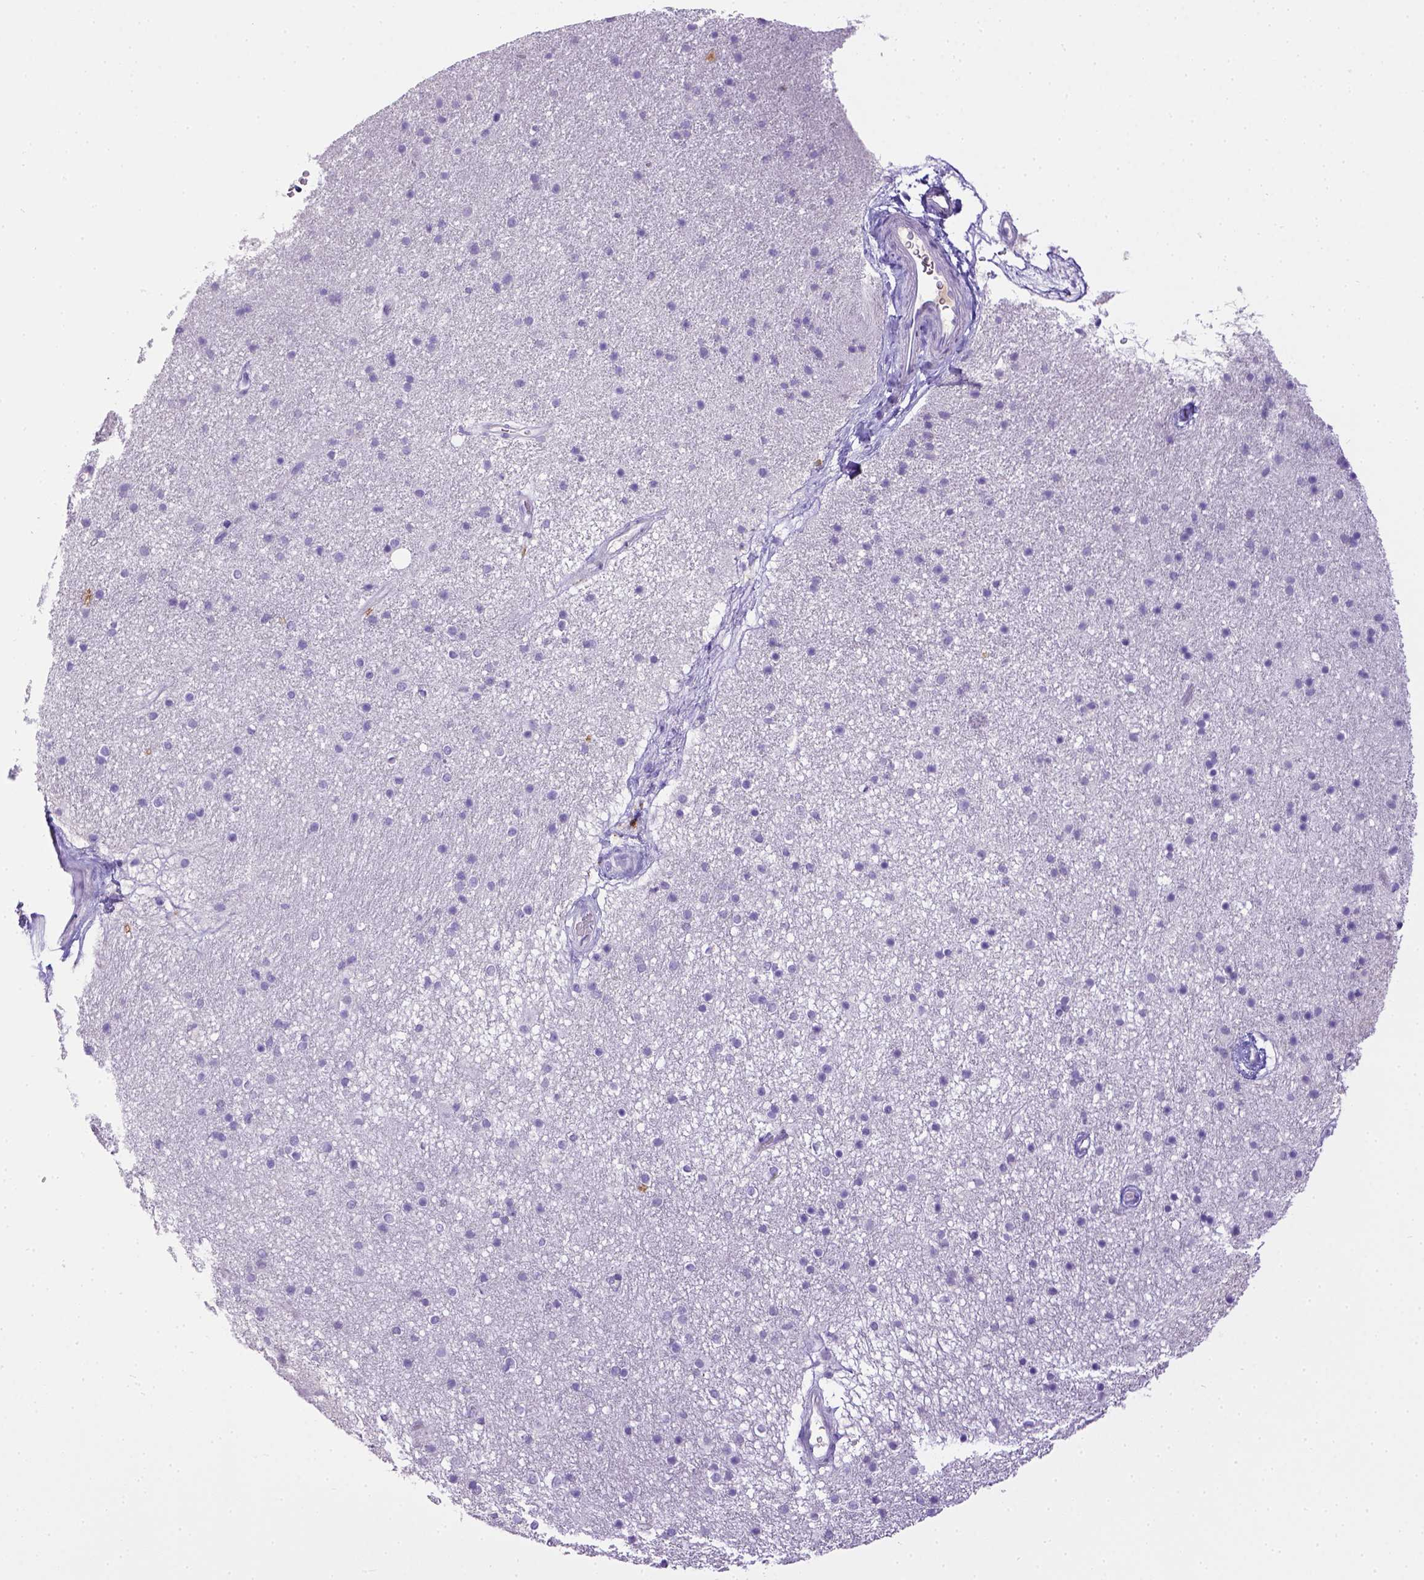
{"staining": {"intensity": "negative", "quantity": "none", "location": "none"}, "tissue": "caudate", "cell_type": "Glial cells", "image_type": "normal", "snomed": [{"axis": "morphology", "description": "Normal tissue, NOS"}, {"axis": "topography", "description": "Lateral ventricle wall"}], "caption": "Immunohistochemistry of normal caudate displays no expression in glial cells.", "gene": "CD3E", "patient": {"sex": "female", "age": 71}}